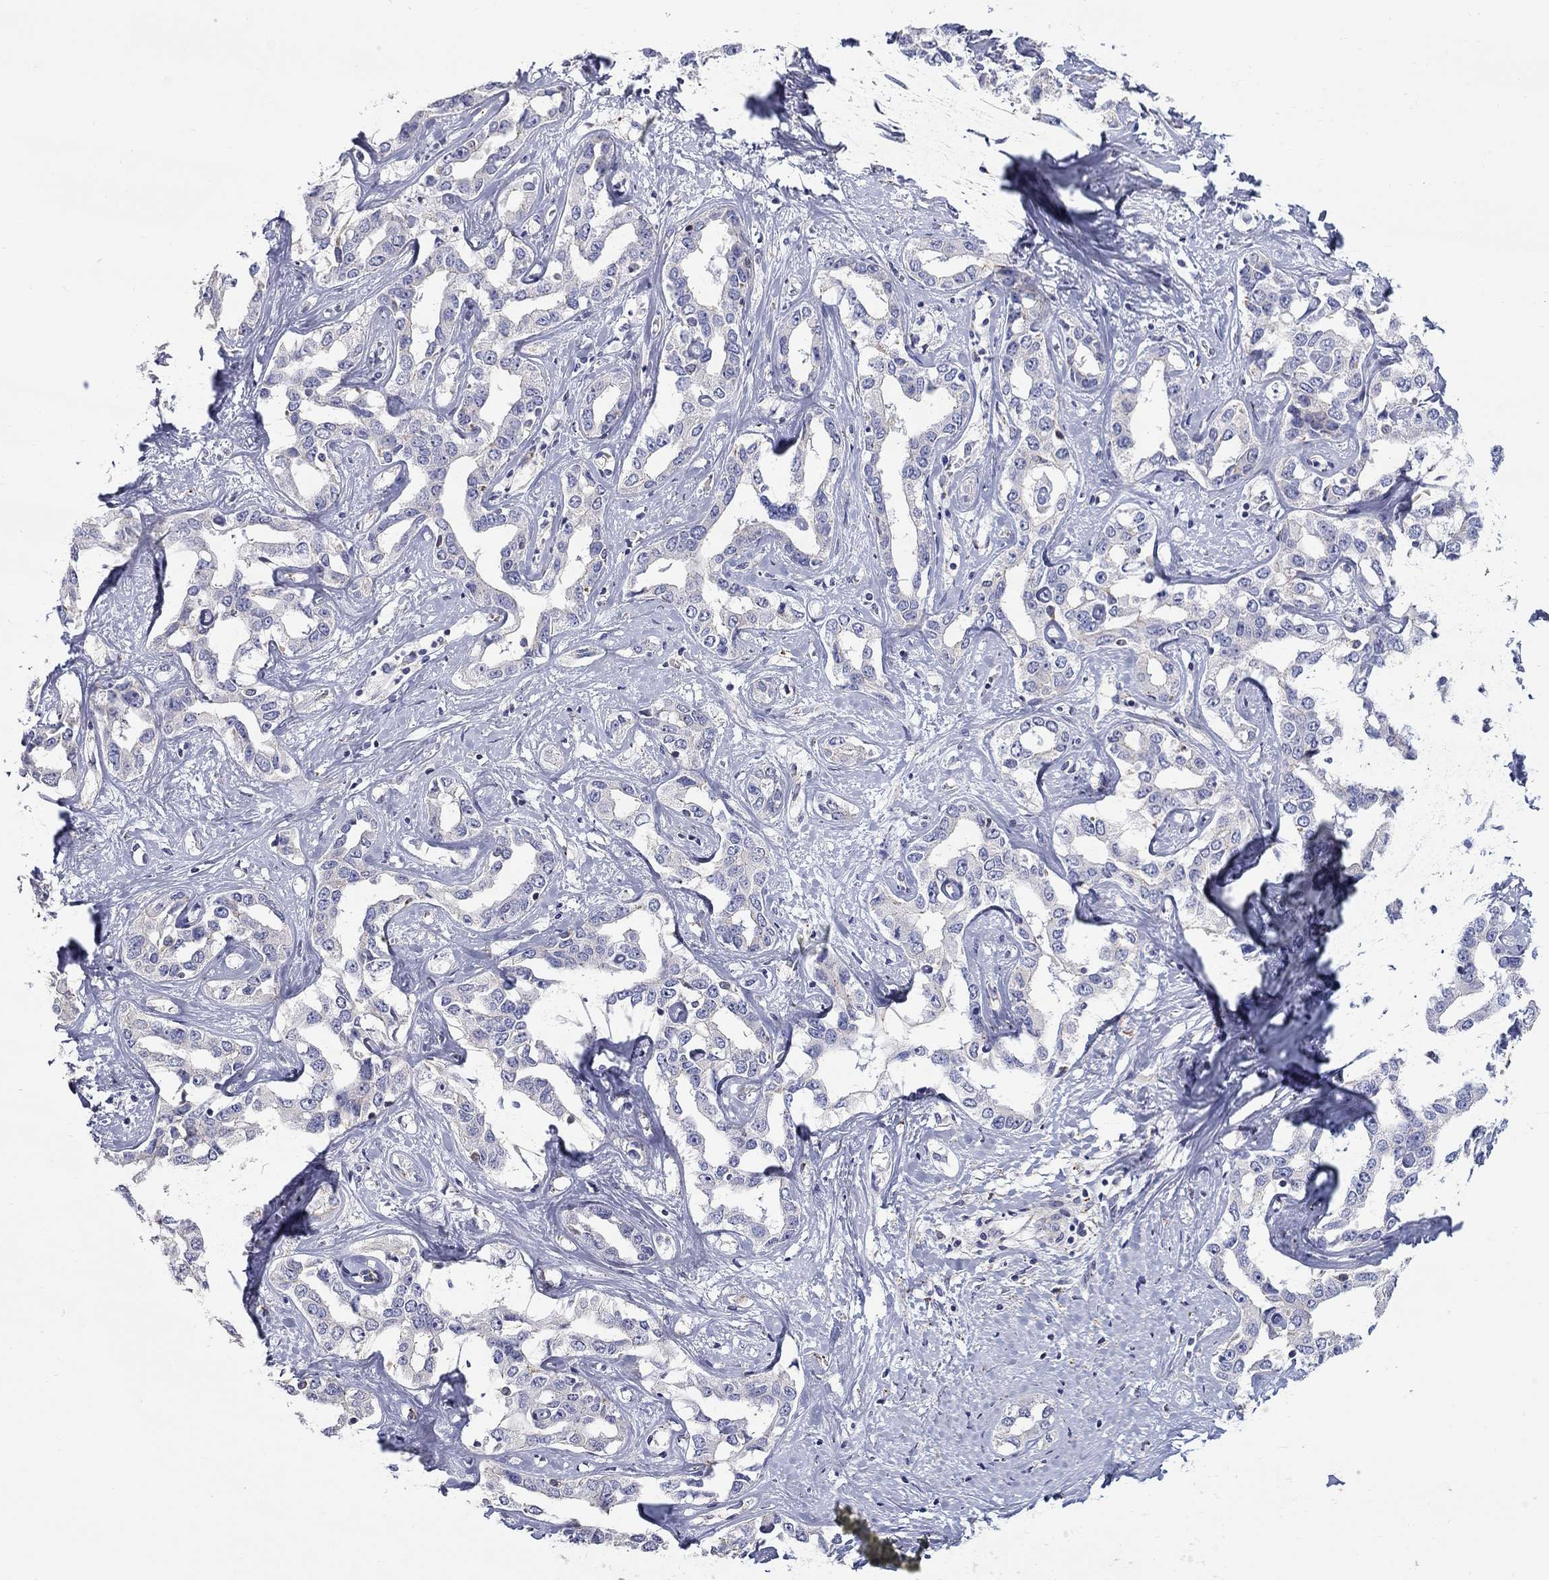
{"staining": {"intensity": "negative", "quantity": "none", "location": "none"}, "tissue": "liver cancer", "cell_type": "Tumor cells", "image_type": "cancer", "snomed": [{"axis": "morphology", "description": "Cholangiocarcinoma"}, {"axis": "topography", "description": "Liver"}], "caption": "Tumor cells are negative for brown protein staining in liver cancer.", "gene": "QRFPR", "patient": {"sex": "male", "age": 59}}